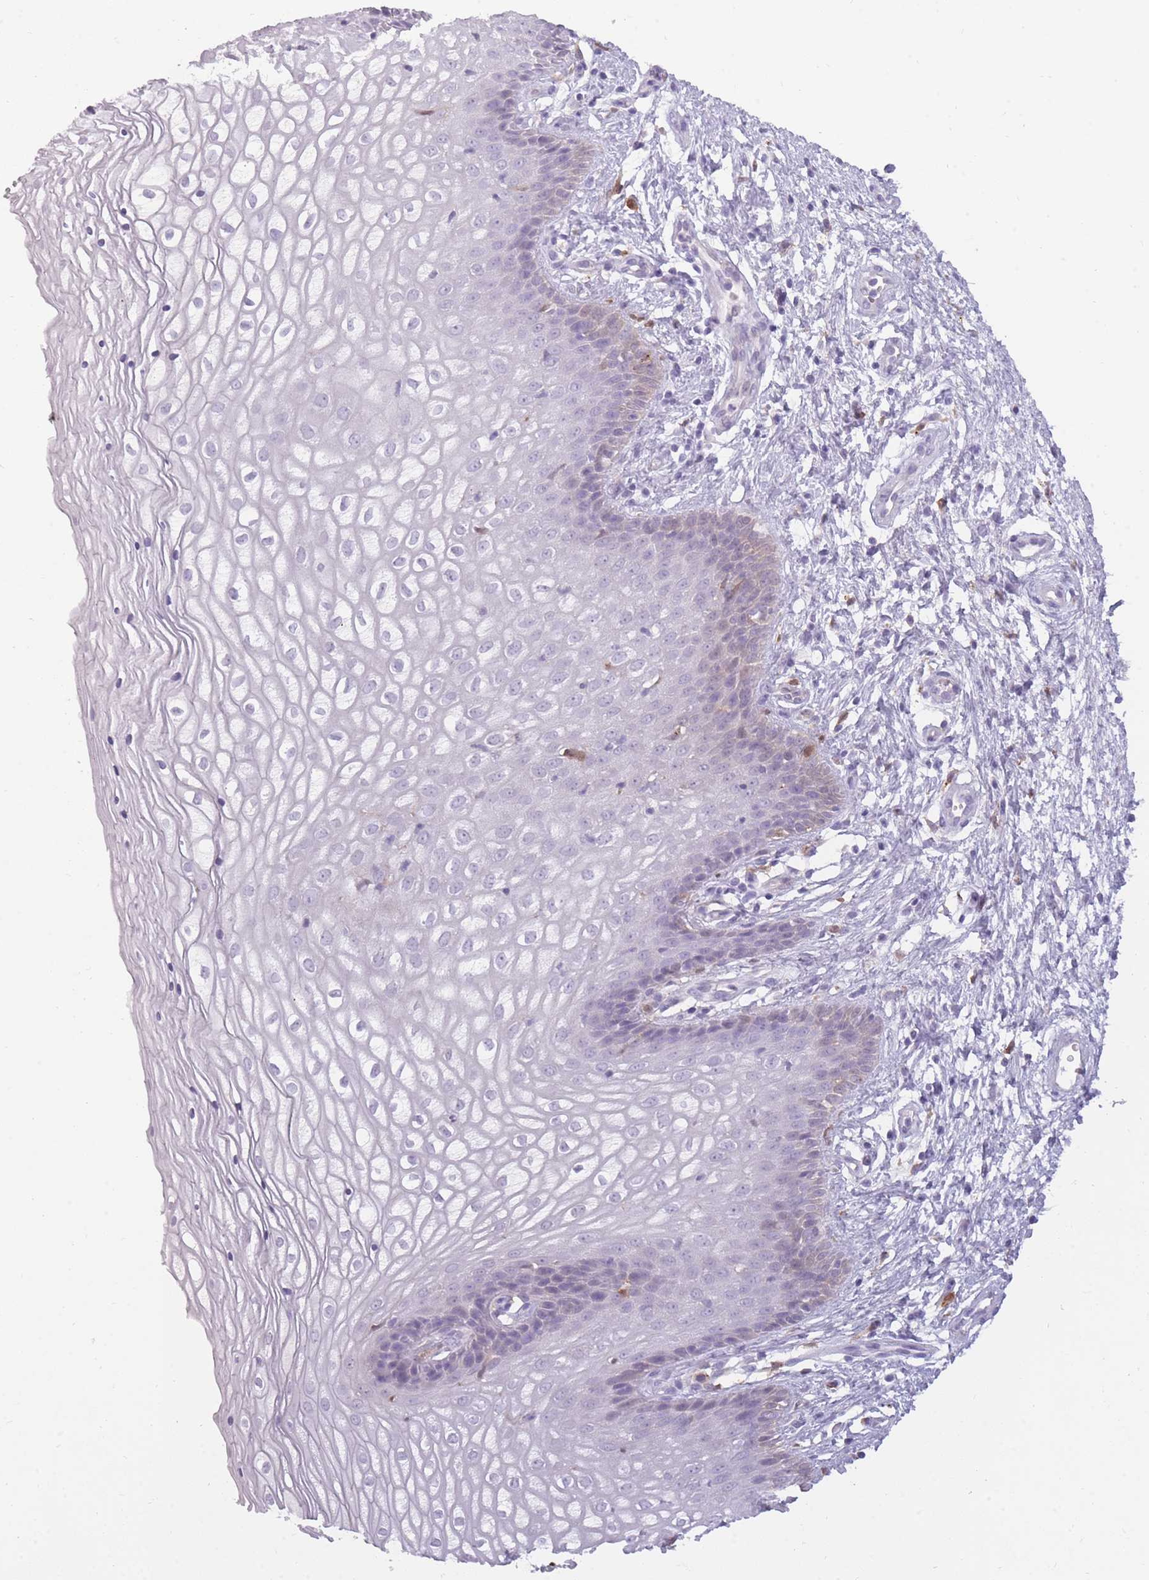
{"staining": {"intensity": "negative", "quantity": "none", "location": "none"}, "tissue": "vagina", "cell_type": "Squamous epithelial cells", "image_type": "normal", "snomed": [{"axis": "morphology", "description": "Normal tissue, NOS"}, {"axis": "topography", "description": "Vagina"}], "caption": "Immunohistochemical staining of benign vagina displays no significant positivity in squamous epithelial cells.", "gene": "LGALS9B", "patient": {"sex": "female", "age": 34}}